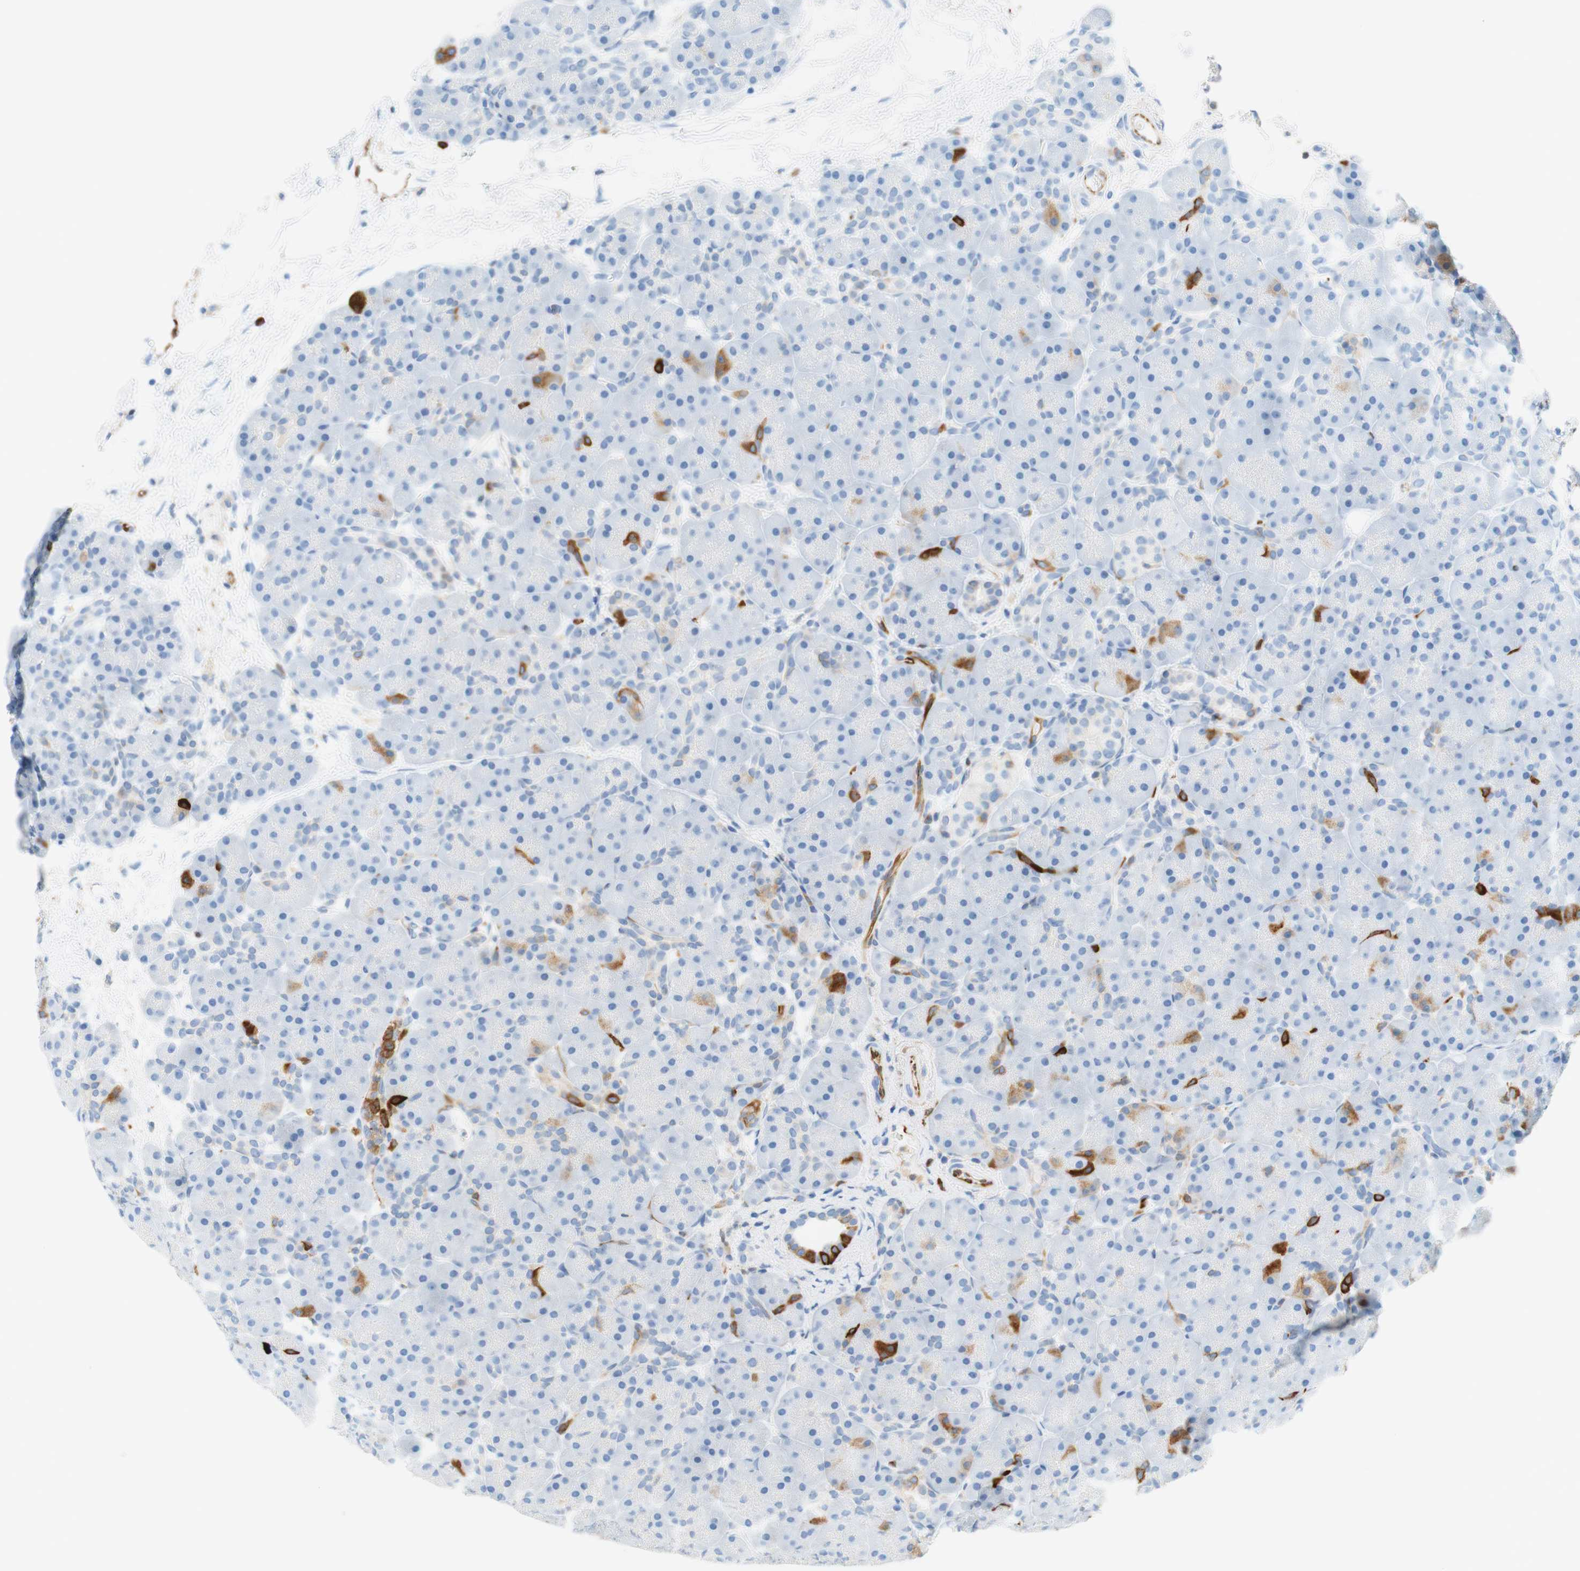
{"staining": {"intensity": "strong", "quantity": "<25%", "location": "cytoplasmic/membranous"}, "tissue": "pancreas", "cell_type": "Exocrine glandular cells", "image_type": "normal", "snomed": [{"axis": "morphology", "description": "Normal tissue, NOS"}, {"axis": "topography", "description": "Pancreas"}], "caption": "Benign pancreas displays strong cytoplasmic/membranous staining in approximately <25% of exocrine glandular cells, visualized by immunohistochemistry. (DAB (3,3'-diaminobenzidine) IHC, brown staining for protein, blue staining for nuclei).", "gene": "STMN1", "patient": {"sex": "male", "age": 66}}